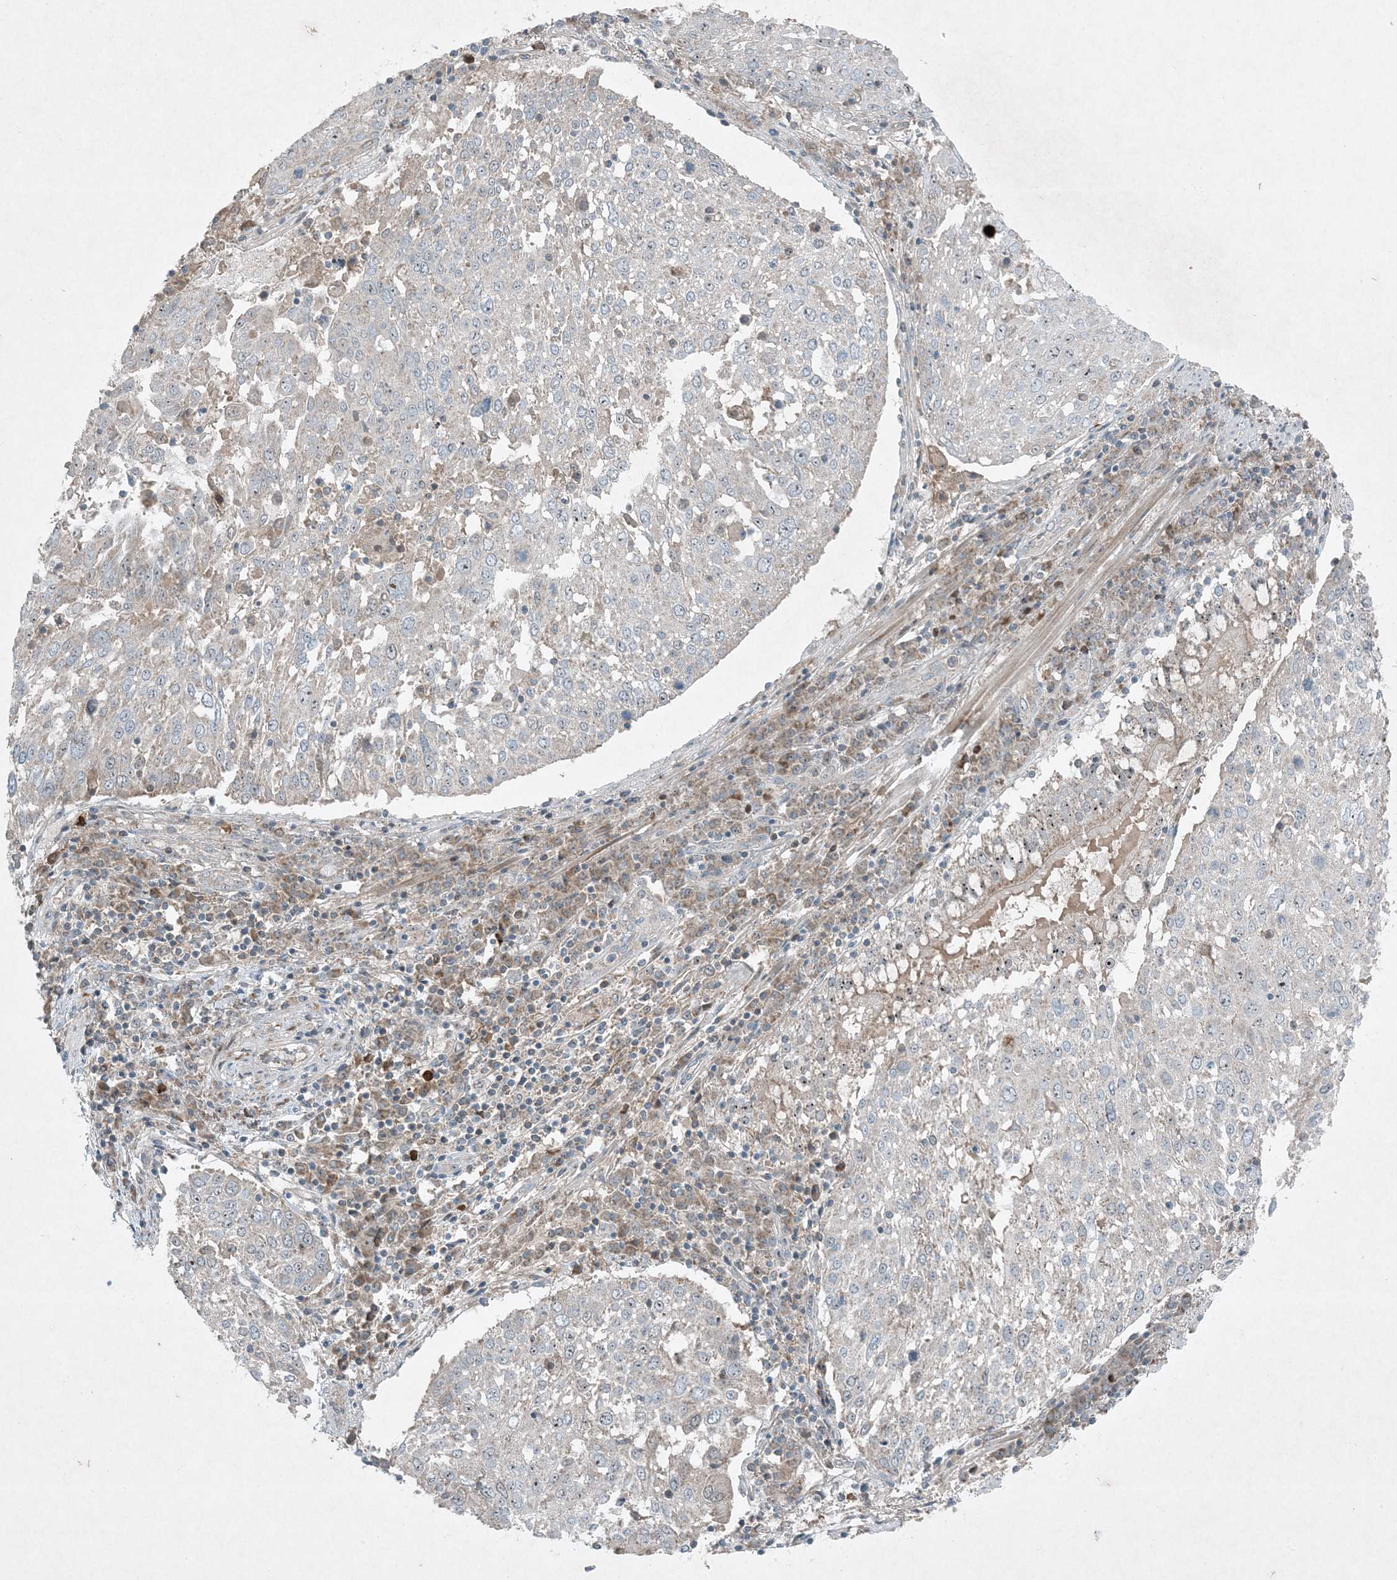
{"staining": {"intensity": "negative", "quantity": "none", "location": "none"}, "tissue": "lung cancer", "cell_type": "Tumor cells", "image_type": "cancer", "snomed": [{"axis": "morphology", "description": "Squamous cell carcinoma, NOS"}, {"axis": "topography", "description": "Lung"}], "caption": "Tumor cells show no significant protein staining in lung cancer (squamous cell carcinoma).", "gene": "MITD1", "patient": {"sex": "male", "age": 65}}